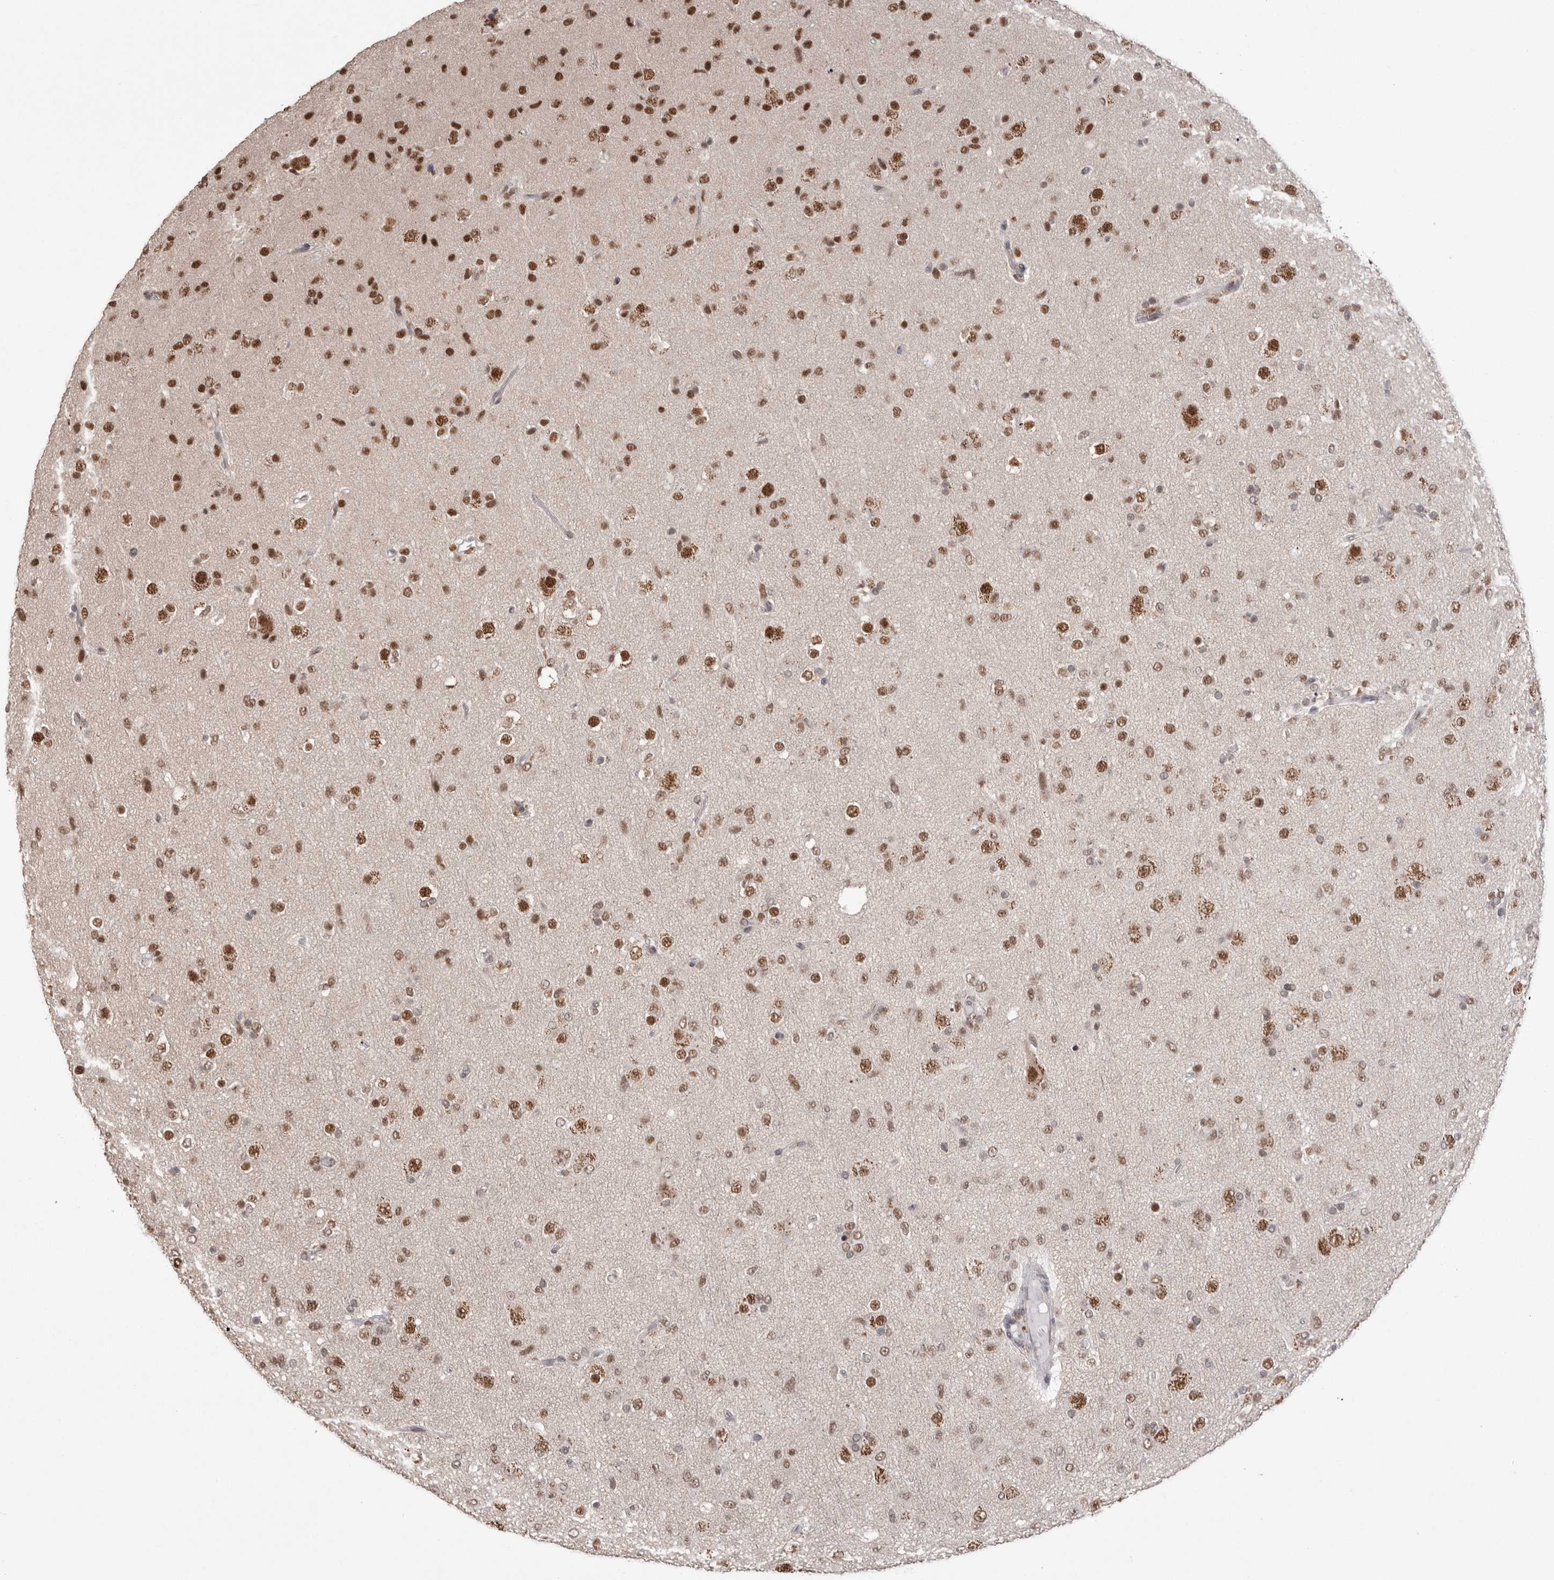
{"staining": {"intensity": "strong", "quantity": ">75%", "location": "nuclear"}, "tissue": "glioma", "cell_type": "Tumor cells", "image_type": "cancer", "snomed": [{"axis": "morphology", "description": "Glioma, malignant, Low grade"}, {"axis": "topography", "description": "Brain"}], "caption": "A histopathology image showing strong nuclear positivity in approximately >75% of tumor cells in low-grade glioma (malignant), as visualized by brown immunohistochemical staining.", "gene": "BCLAF3", "patient": {"sex": "male", "age": 65}}